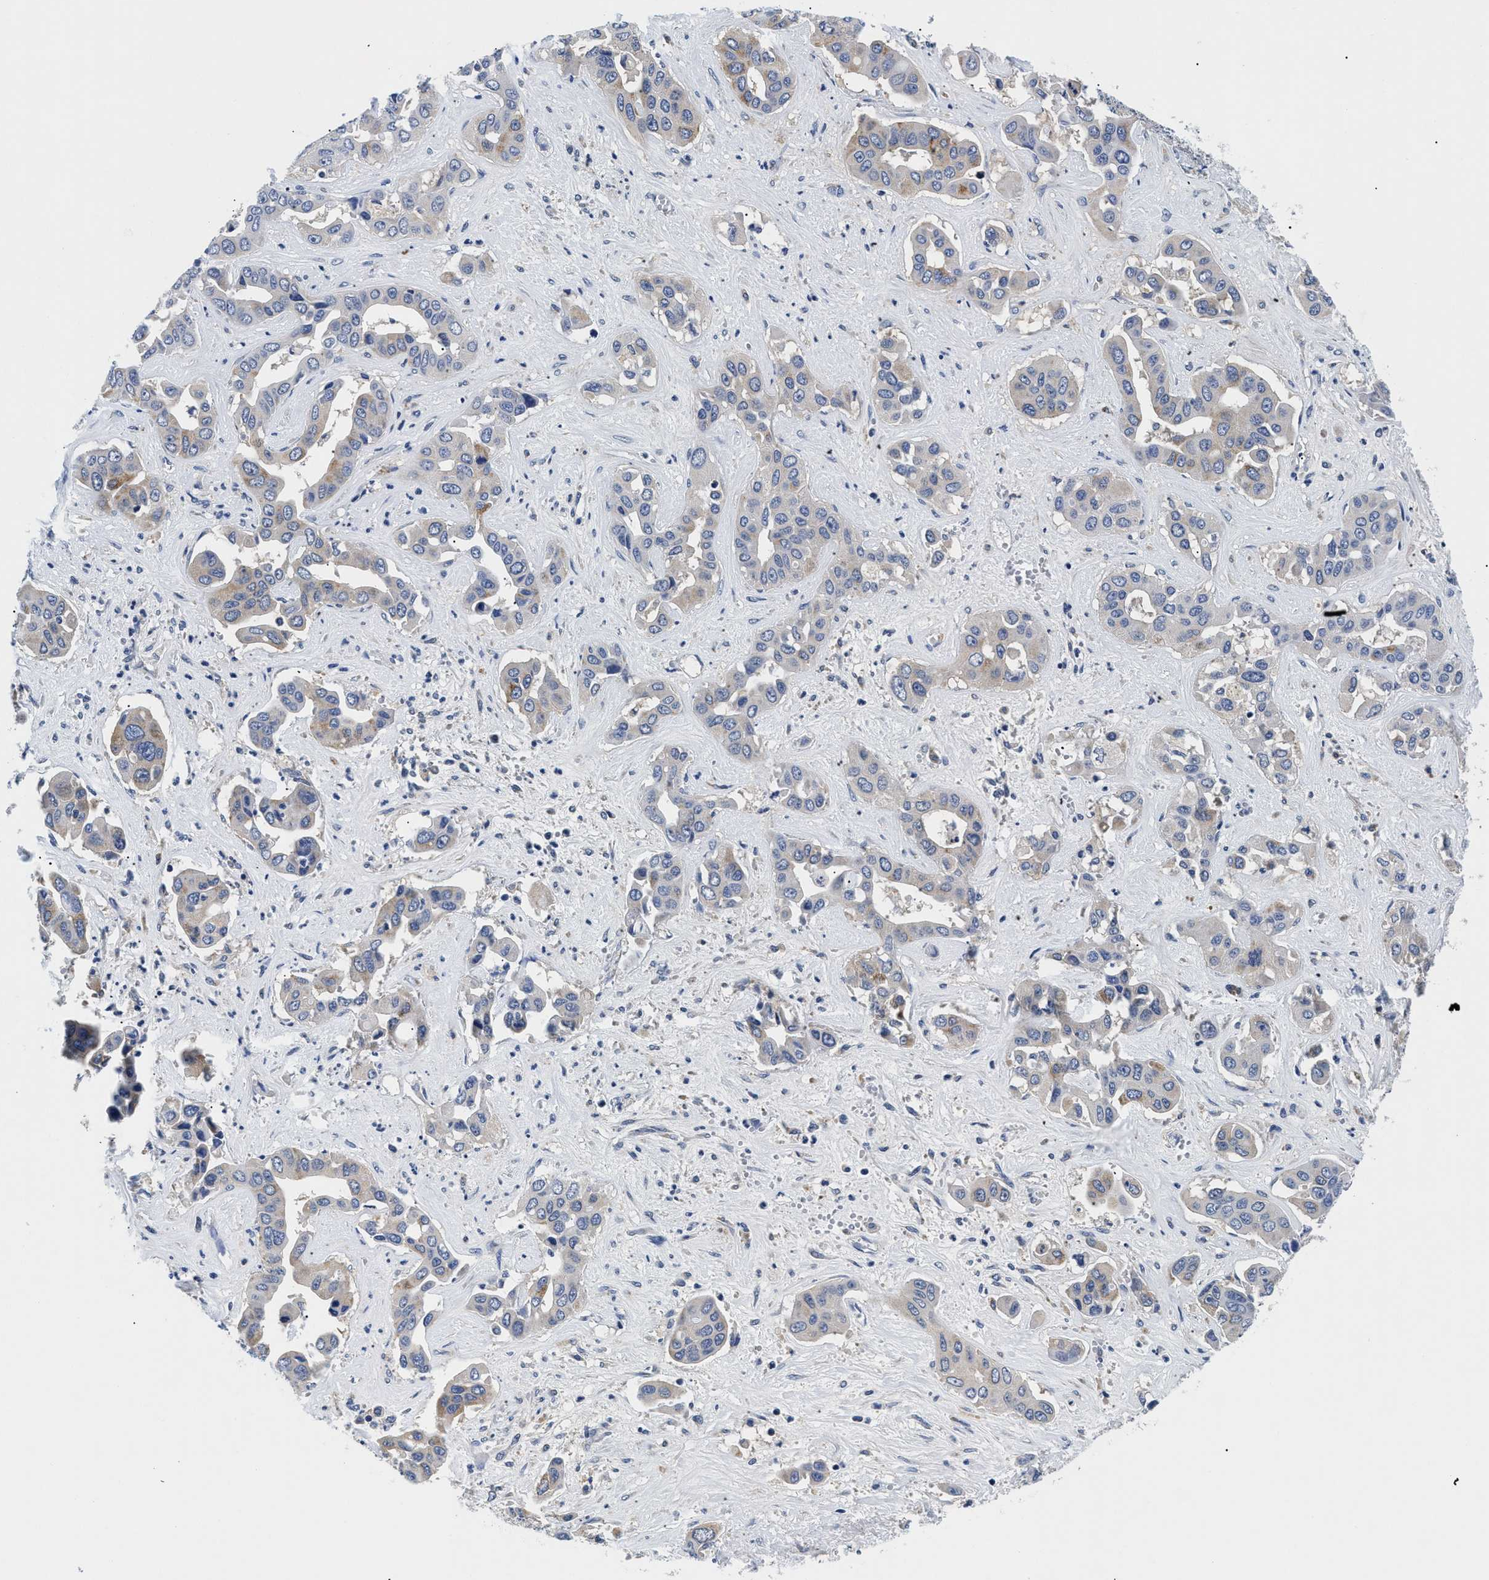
{"staining": {"intensity": "moderate", "quantity": ">75%", "location": "cytoplasmic/membranous"}, "tissue": "liver cancer", "cell_type": "Tumor cells", "image_type": "cancer", "snomed": [{"axis": "morphology", "description": "Cholangiocarcinoma"}, {"axis": "topography", "description": "Liver"}], "caption": "A medium amount of moderate cytoplasmic/membranous staining is present in approximately >75% of tumor cells in cholangiocarcinoma (liver) tissue. (DAB = brown stain, brightfield microscopy at high magnification).", "gene": "MEA1", "patient": {"sex": "female", "age": 52}}